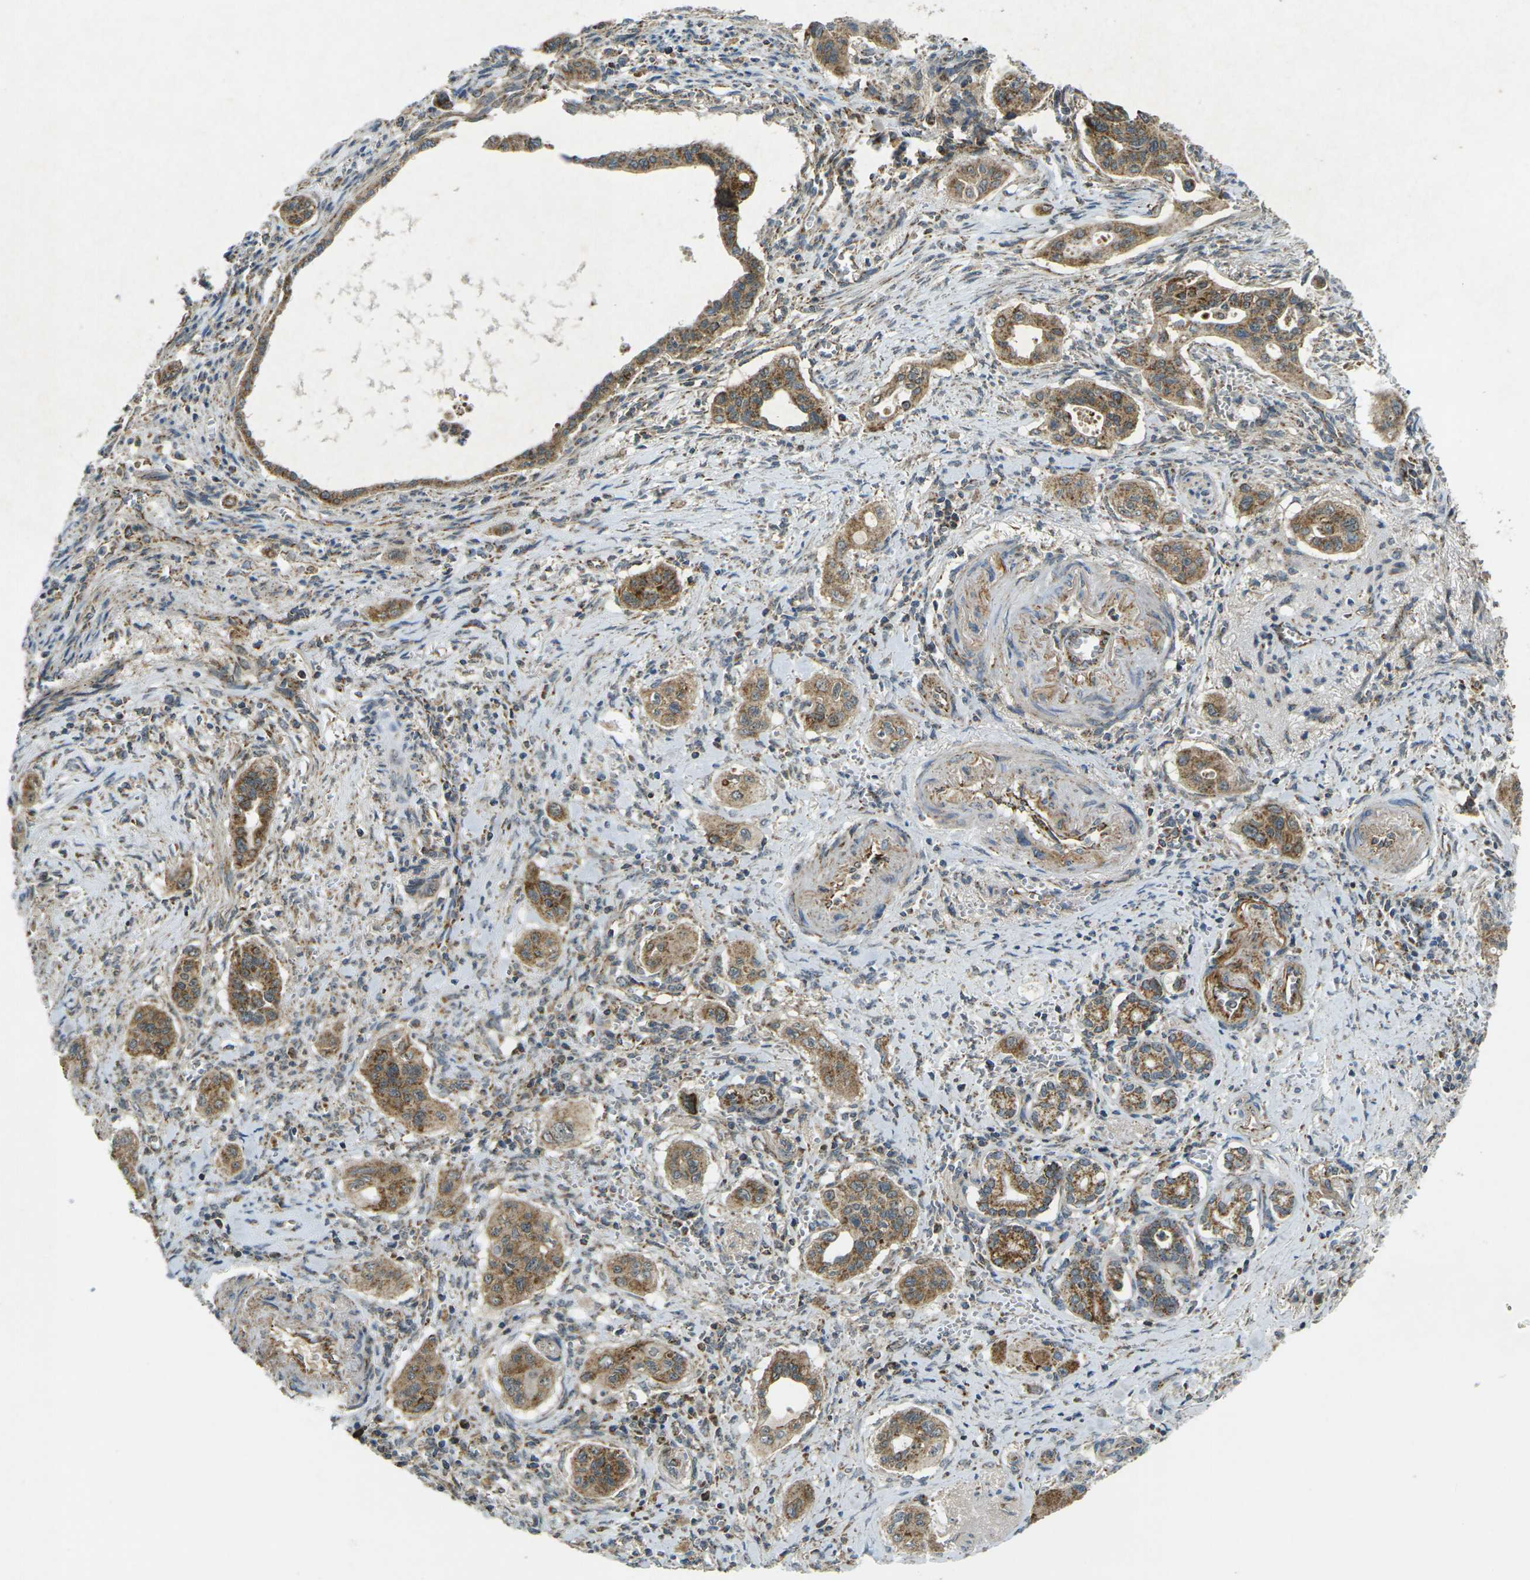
{"staining": {"intensity": "moderate", "quantity": ">75%", "location": "cytoplasmic/membranous"}, "tissue": "pancreatic cancer", "cell_type": "Tumor cells", "image_type": "cancer", "snomed": [{"axis": "morphology", "description": "Adenocarcinoma, NOS"}, {"axis": "topography", "description": "Pancreas"}], "caption": "A photomicrograph showing moderate cytoplasmic/membranous expression in approximately >75% of tumor cells in pancreatic cancer (adenocarcinoma), as visualized by brown immunohistochemical staining.", "gene": "IGF1R", "patient": {"sex": "male", "age": 77}}